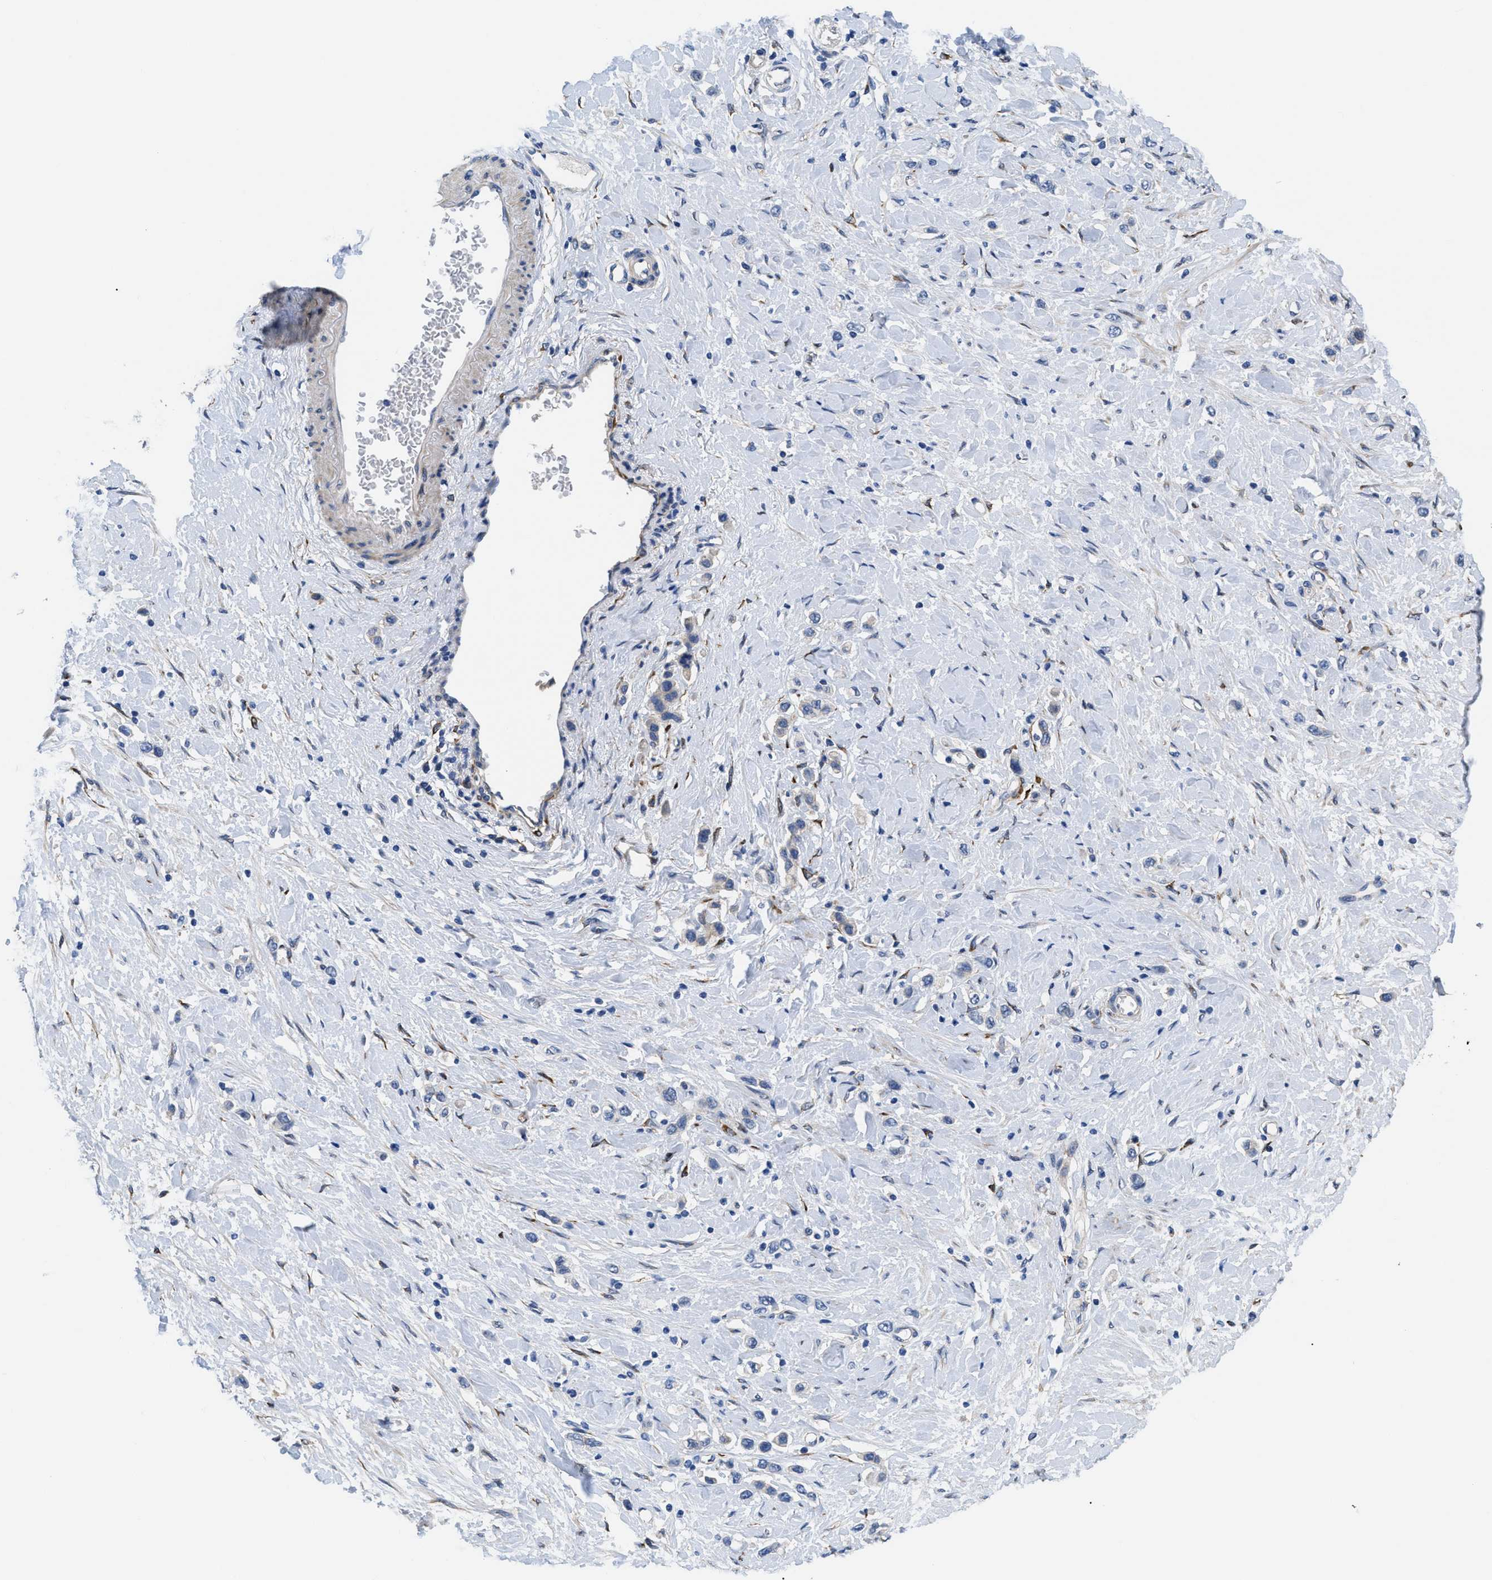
{"staining": {"intensity": "negative", "quantity": "none", "location": "none"}, "tissue": "stomach cancer", "cell_type": "Tumor cells", "image_type": "cancer", "snomed": [{"axis": "morphology", "description": "Adenocarcinoma, NOS"}, {"axis": "topography", "description": "Stomach"}], "caption": "This is an immunohistochemistry image of adenocarcinoma (stomach). There is no staining in tumor cells.", "gene": "SQLE", "patient": {"sex": "female", "age": 65}}